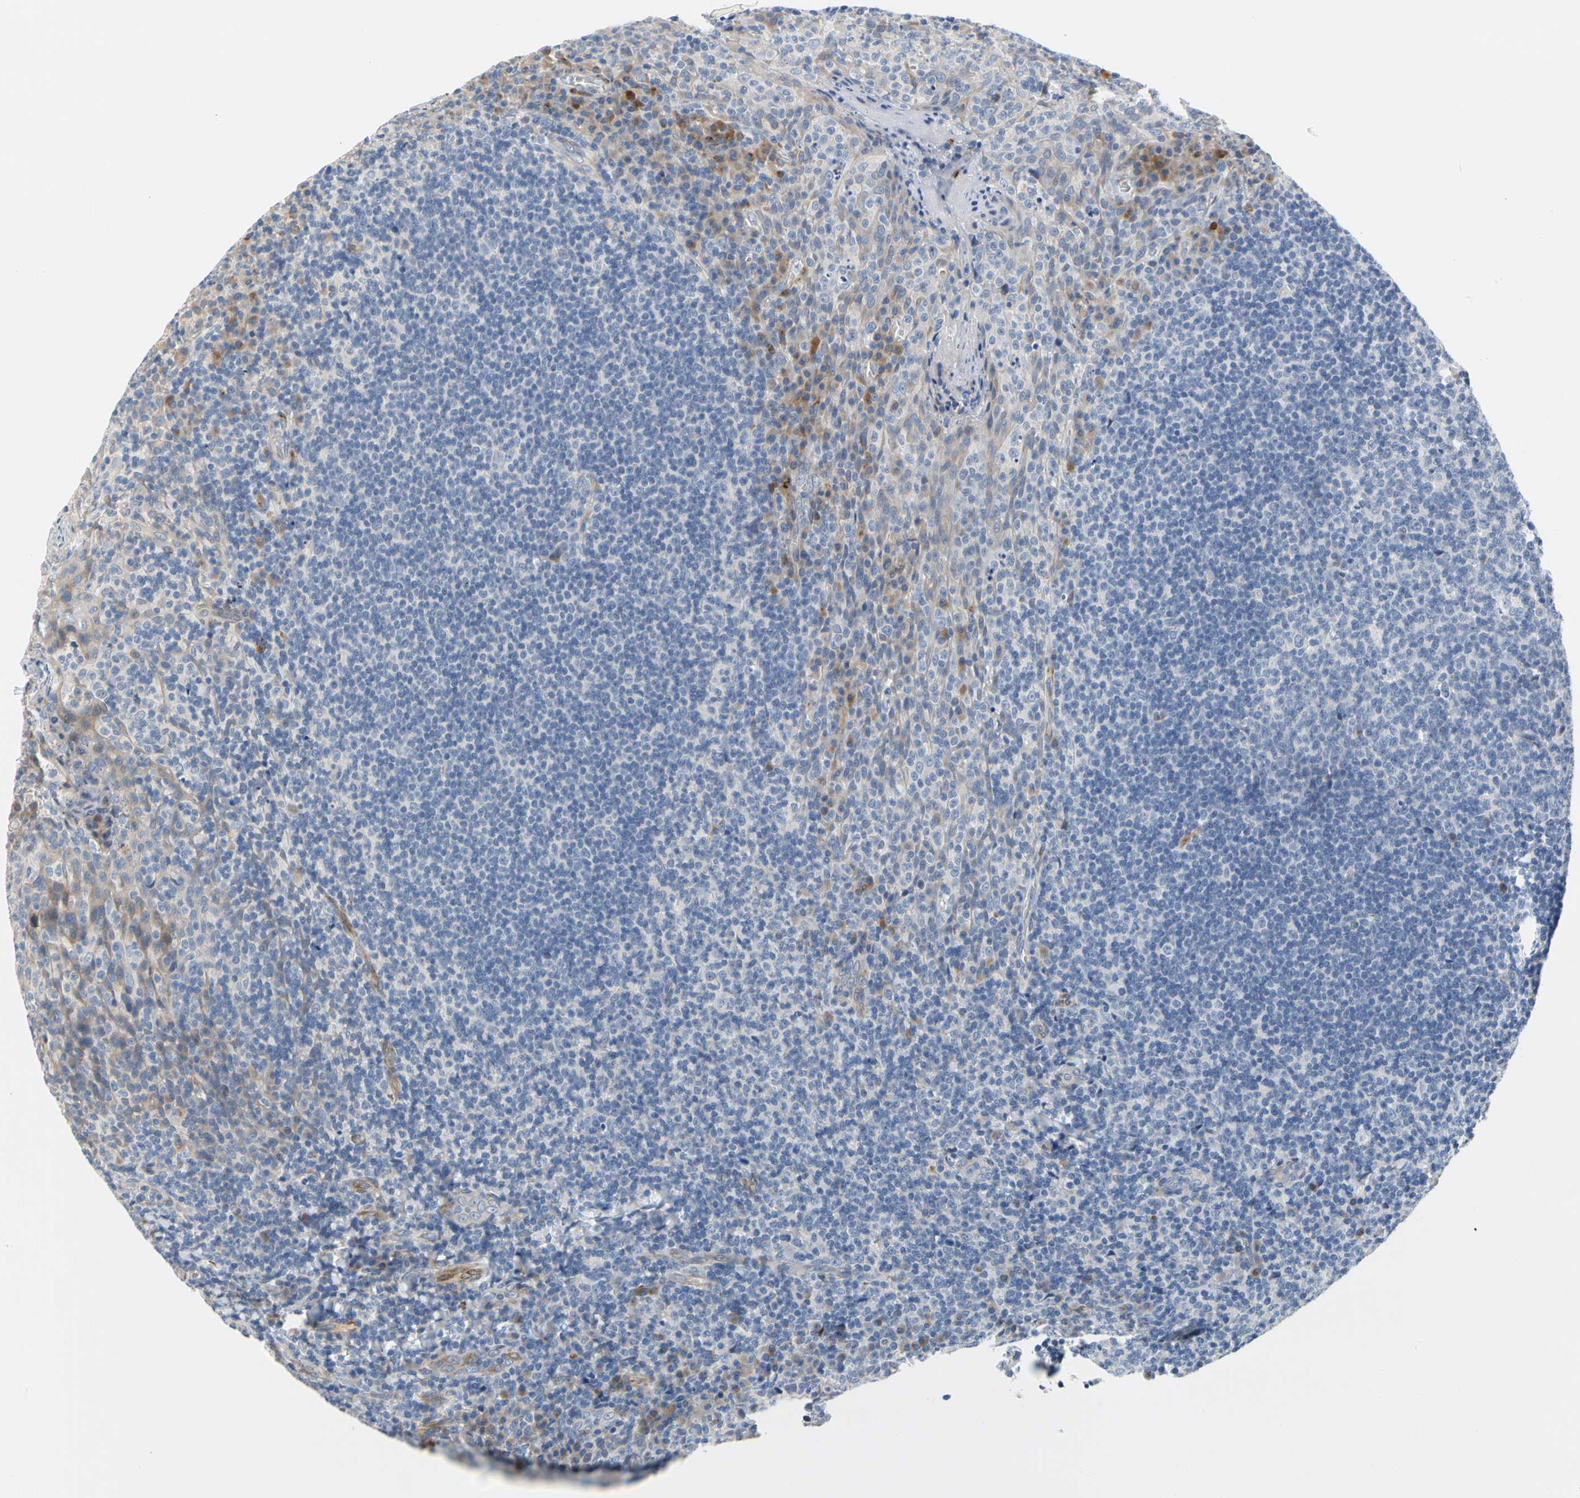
{"staining": {"intensity": "weak", "quantity": "<25%", "location": "cytoplasmic/membranous"}, "tissue": "tonsil", "cell_type": "Germinal center cells", "image_type": "normal", "snomed": [{"axis": "morphology", "description": "Normal tissue, NOS"}, {"axis": "topography", "description": "Tonsil"}], "caption": "Immunohistochemistry (IHC) micrograph of unremarkable tonsil: tonsil stained with DAB reveals no significant protein staining in germinal center cells. (DAB (3,3'-diaminobenzidine) immunohistochemistry with hematoxylin counter stain).", "gene": "ZNF236", "patient": {"sex": "male", "age": 17}}